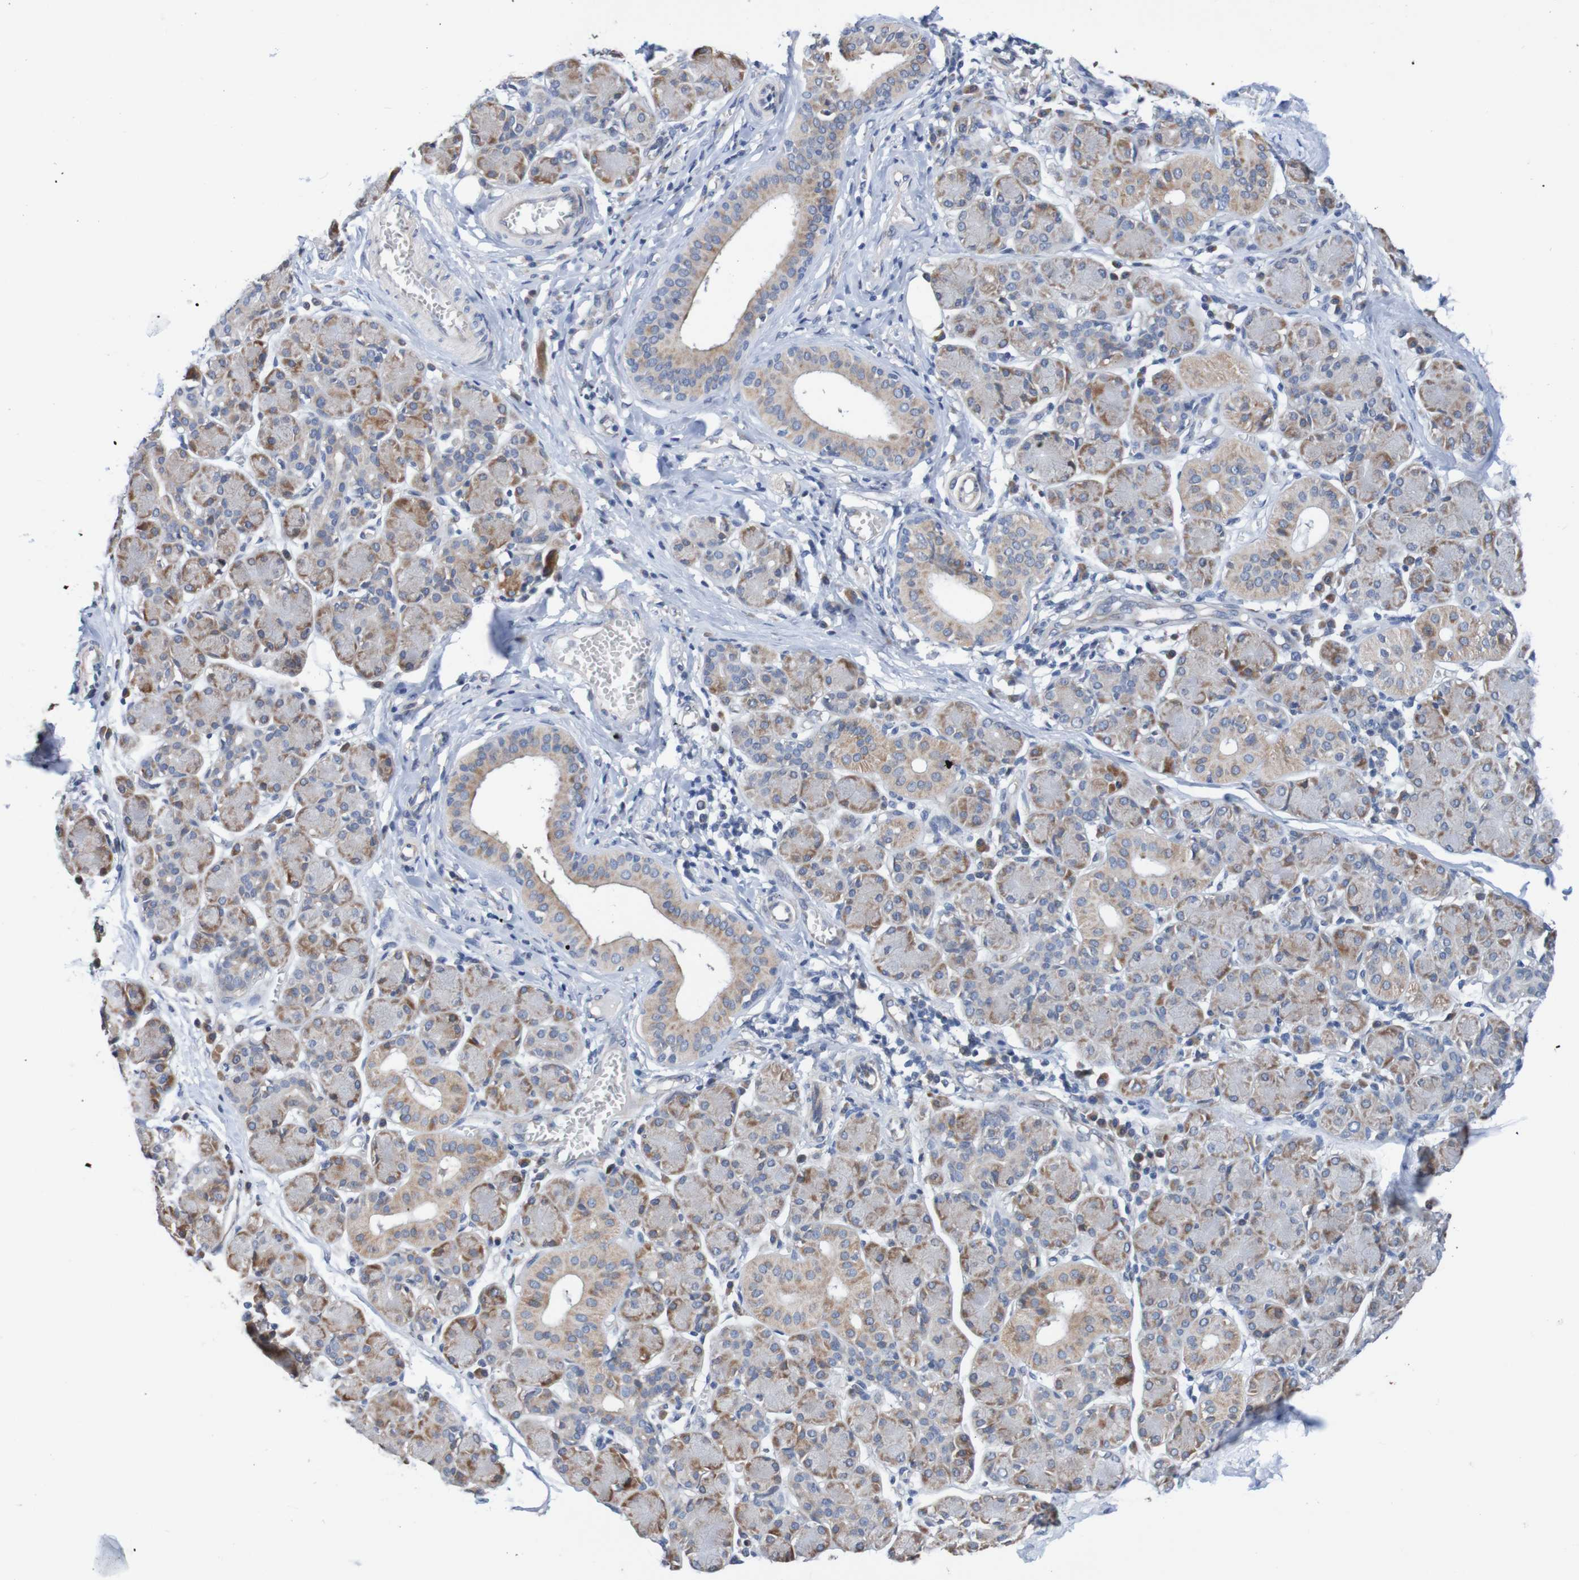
{"staining": {"intensity": "moderate", "quantity": "25%-75%", "location": "cytoplasmic/membranous"}, "tissue": "salivary gland", "cell_type": "Glandular cells", "image_type": "normal", "snomed": [{"axis": "morphology", "description": "Normal tissue, NOS"}, {"axis": "morphology", "description": "Inflammation, NOS"}, {"axis": "topography", "description": "Lymph node"}, {"axis": "topography", "description": "Salivary gland"}], "caption": "High-power microscopy captured an IHC micrograph of unremarkable salivary gland, revealing moderate cytoplasmic/membranous staining in about 25%-75% of glandular cells.", "gene": "FIBP", "patient": {"sex": "male", "age": 3}}